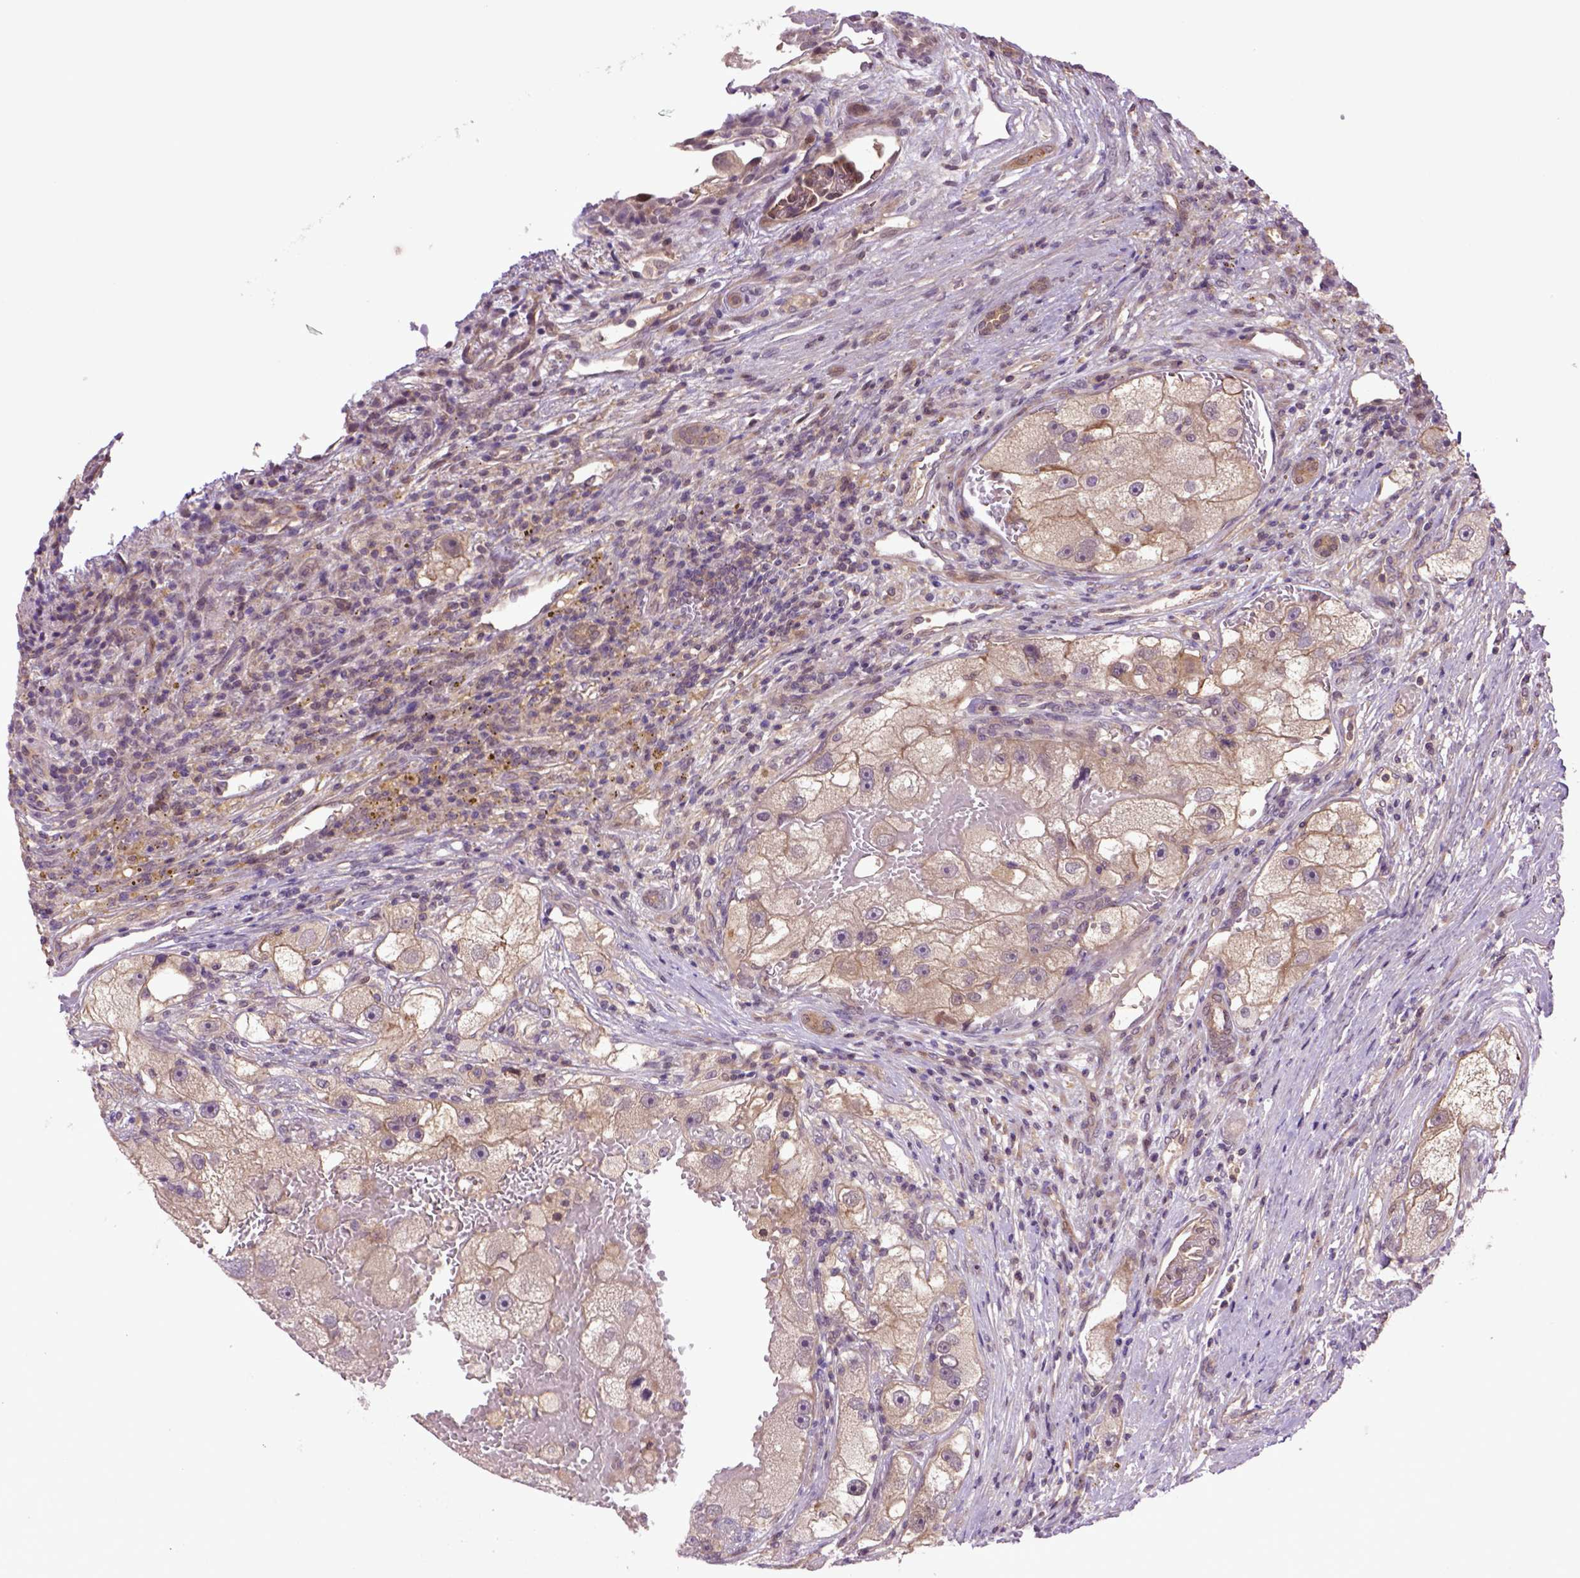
{"staining": {"intensity": "weak", "quantity": ">75%", "location": "cytoplasmic/membranous"}, "tissue": "renal cancer", "cell_type": "Tumor cells", "image_type": "cancer", "snomed": [{"axis": "morphology", "description": "Adenocarcinoma, NOS"}, {"axis": "topography", "description": "Kidney"}], "caption": "Protein expression by IHC exhibits weak cytoplasmic/membranous expression in about >75% of tumor cells in adenocarcinoma (renal). The staining was performed using DAB, with brown indicating positive protein expression. Nuclei are stained blue with hematoxylin.", "gene": "HSPBP1", "patient": {"sex": "male", "age": 63}}